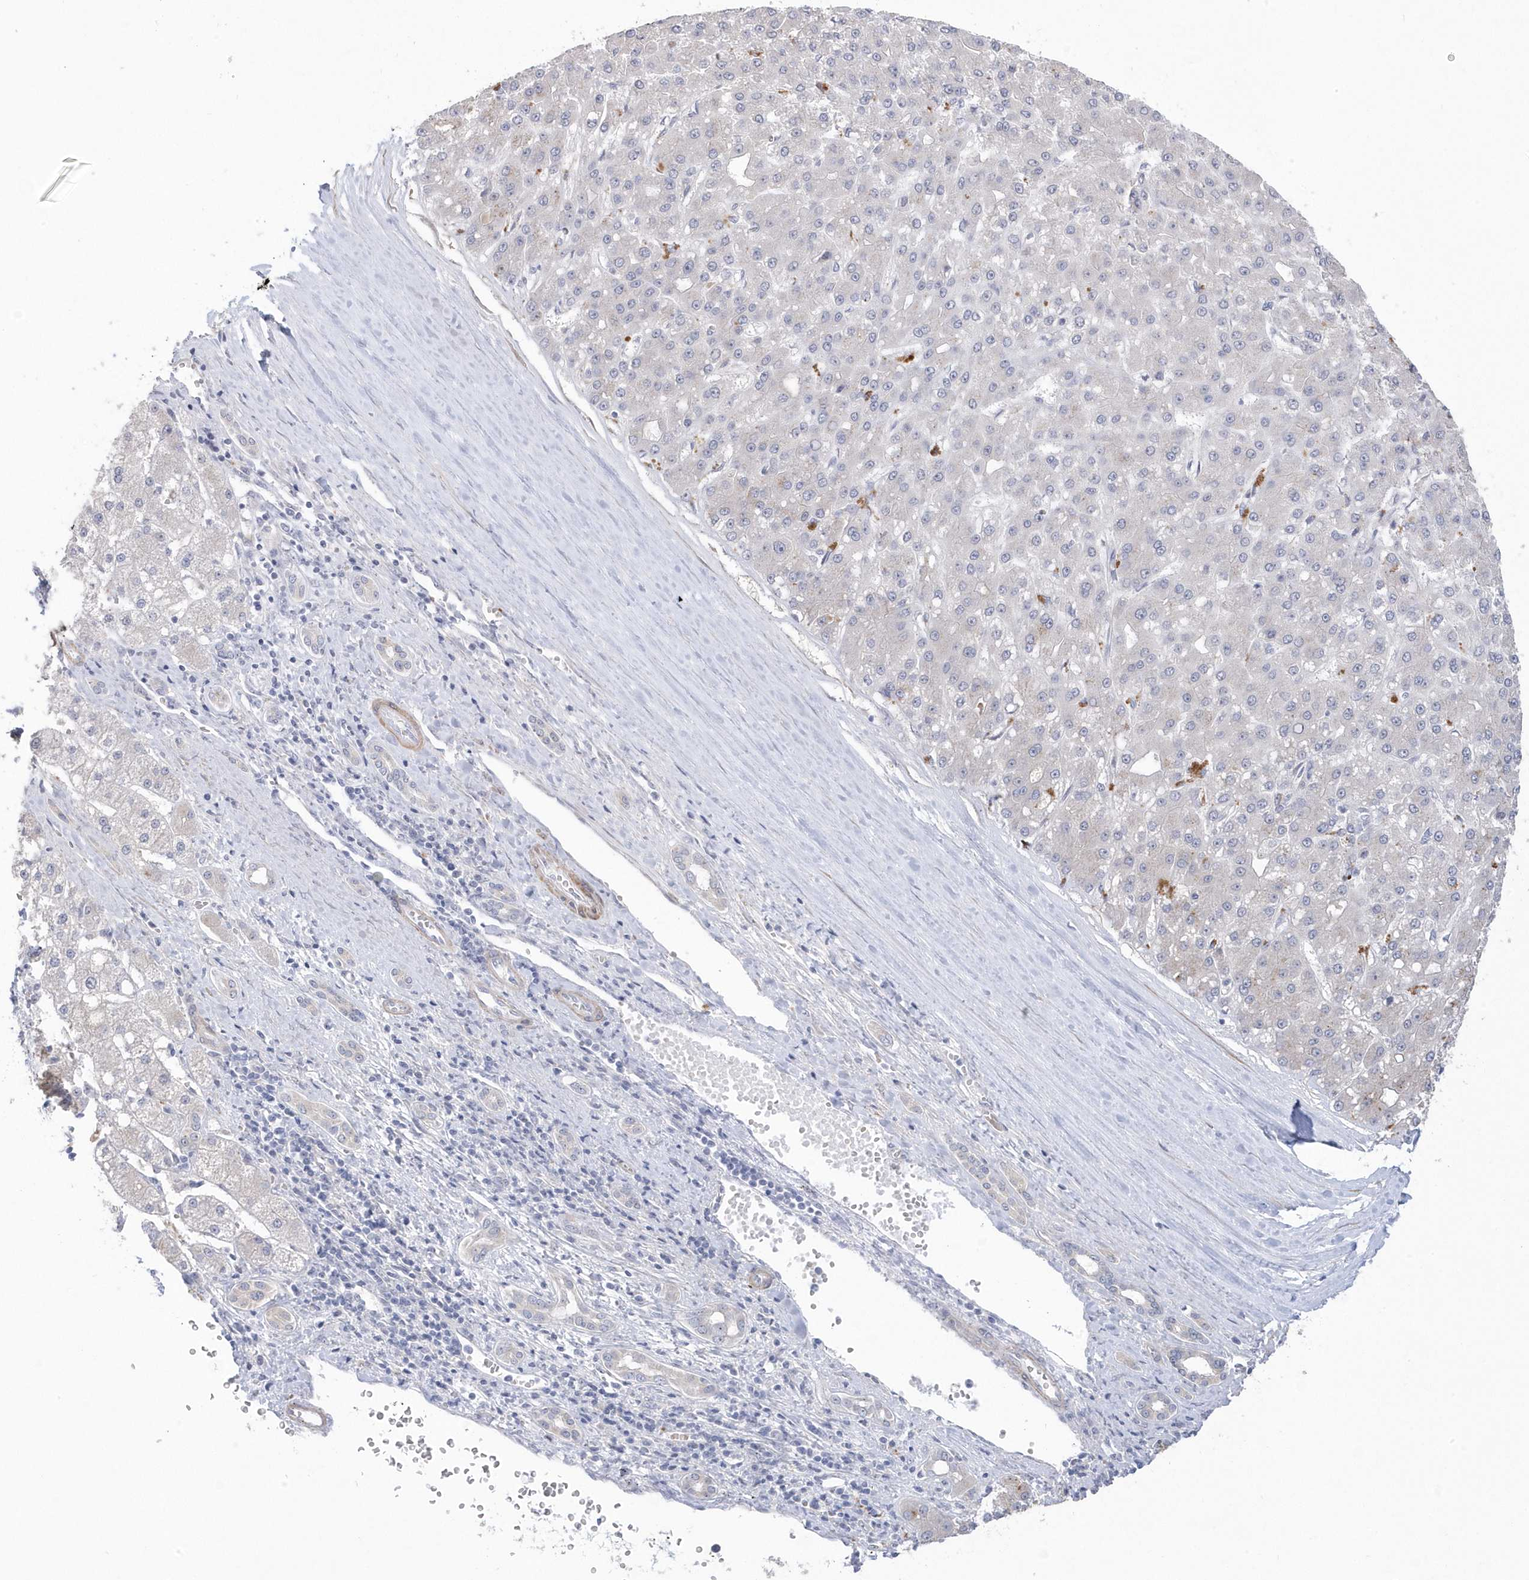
{"staining": {"intensity": "negative", "quantity": "none", "location": "none"}, "tissue": "liver cancer", "cell_type": "Tumor cells", "image_type": "cancer", "snomed": [{"axis": "morphology", "description": "Carcinoma, Hepatocellular, NOS"}, {"axis": "topography", "description": "Liver"}], "caption": "Tumor cells are negative for protein expression in human liver cancer (hepatocellular carcinoma).", "gene": "GTPBP6", "patient": {"sex": "male", "age": 67}}